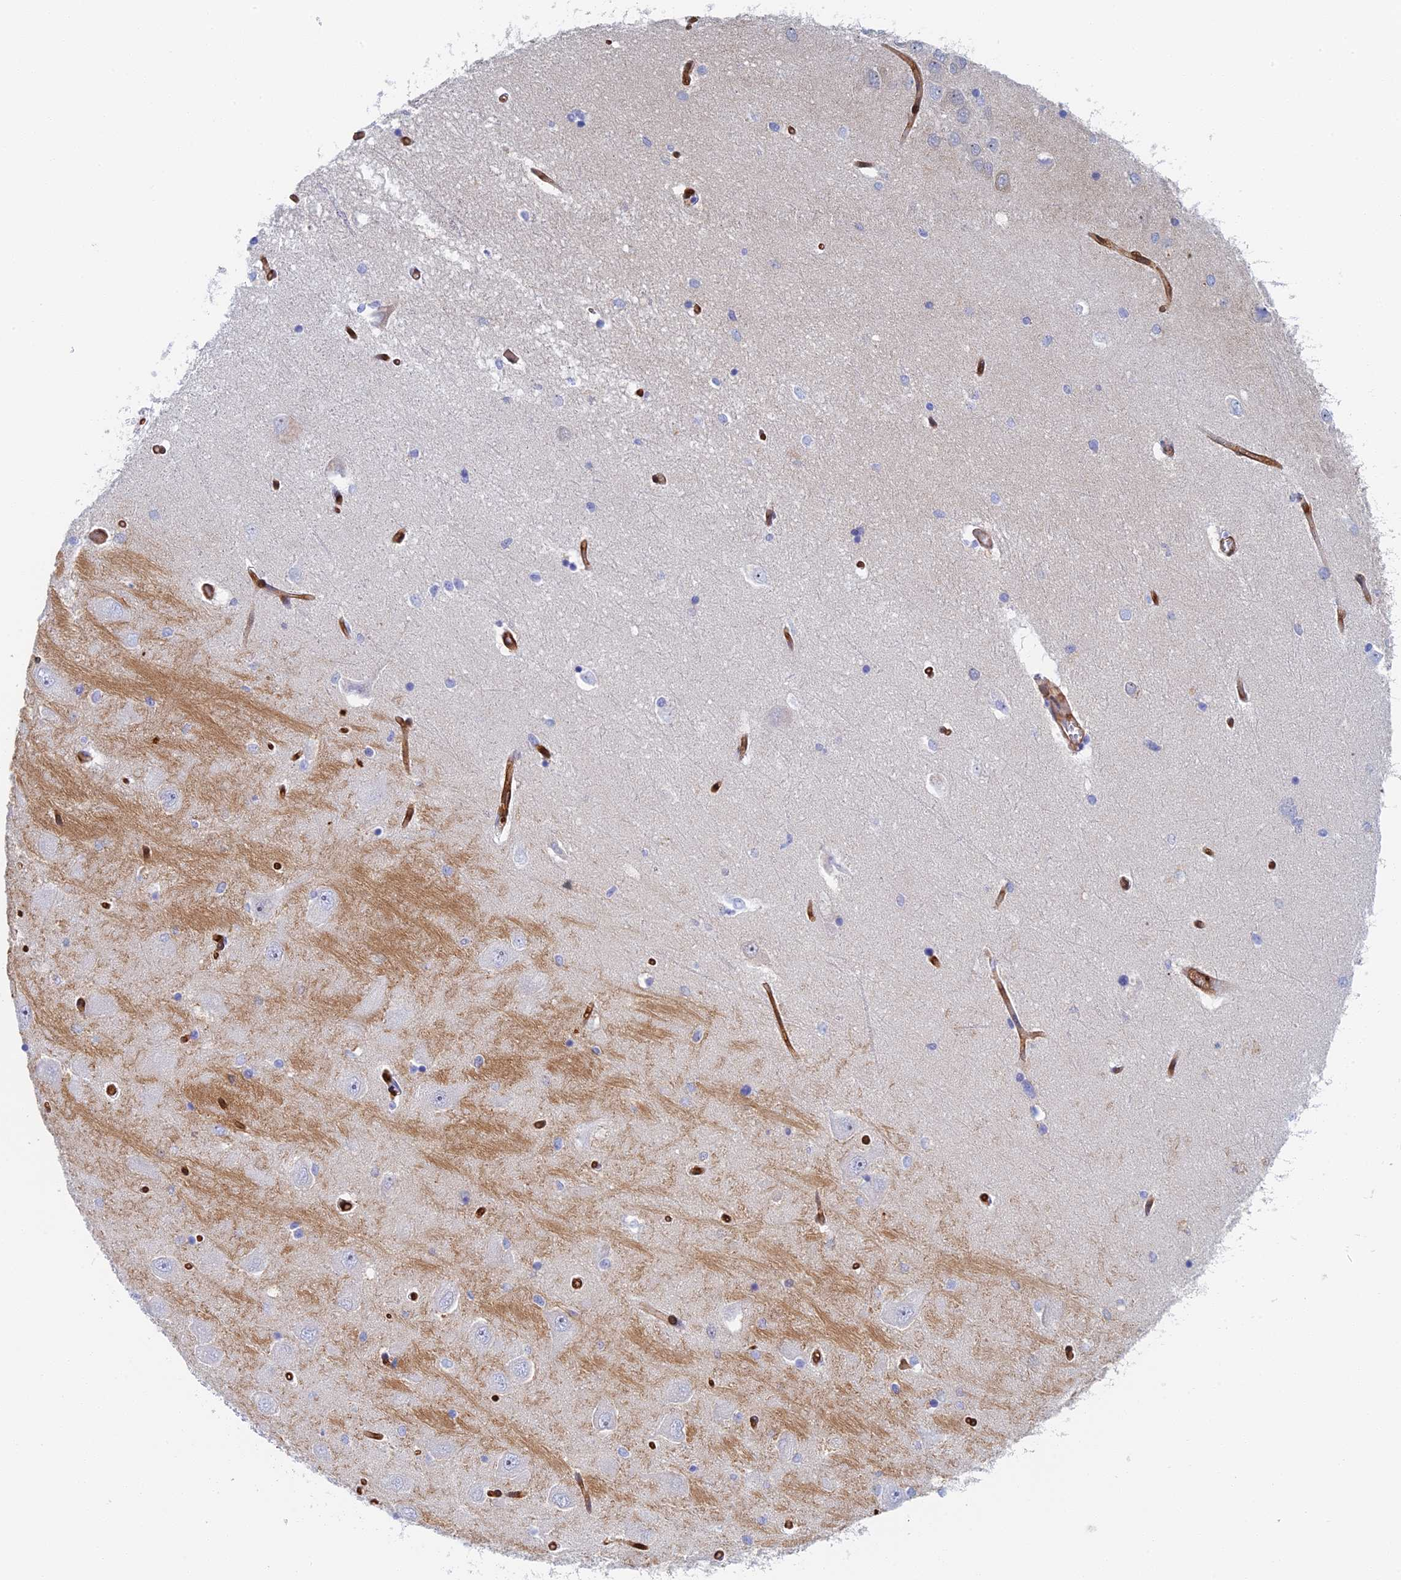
{"staining": {"intensity": "negative", "quantity": "none", "location": "none"}, "tissue": "hippocampus", "cell_type": "Glial cells", "image_type": "normal", "snomed": [{"axis": "morphology", "description": "Normal tissue, NOS"}, {"axis": "topography", "description": "Hippocampus"}], "caption": "Immunohistochemistry photomicrograph of benign hippocampus: human hippocampus stained with DAB demonstrates no significant protein positivity in glial cells. The staining is performed using DAB (3,3'-diaminobenzidine) brown chromogen with nuclei counter-stained in using hematoxylin.", "gene": "CRIP2", "patient": {"sex": "male", "age": 45}}